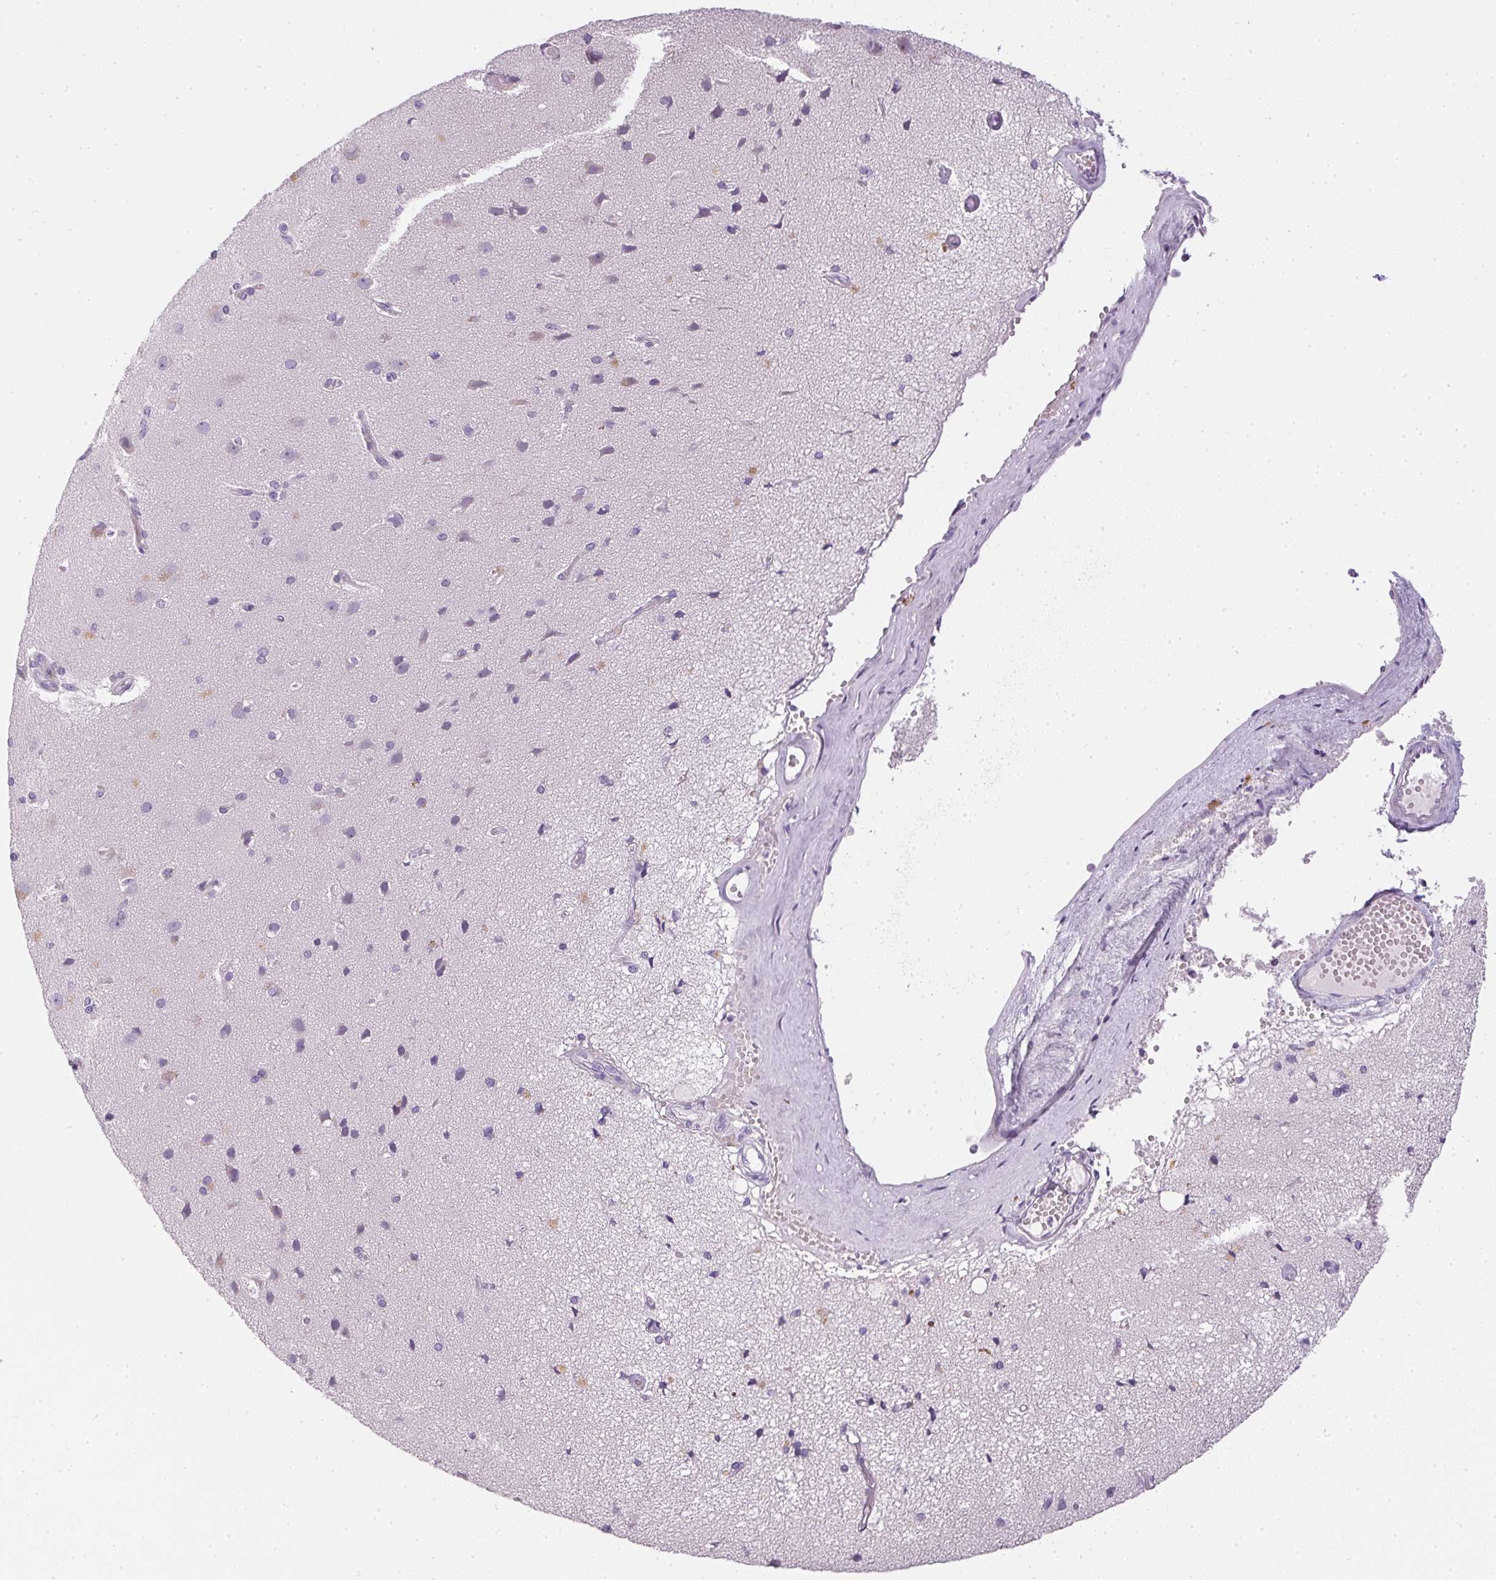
{"staining": {"intensity": "negative", "quantity": "none", "location": "none"}, "tissue": "cerebral cortex", "cell_type": "Endothelial cells", "image_type": "normal", "snomed": [{"axis": "morphology", "description": "Normal tissue, NOS"}, {"axis": "morphology", "description": "Glioma, malignant, High grade"}, {"axis": "topography", "description": "Cerebral cortex"}], "caption": "A high-resolution photomicrograph shows immunohistochemistry (IHC) staining of benign cerebral cortex, which exhibits no significant staining in endothelial cells.", "gene": "PPY", "patient": {"sex": "male", "age": 71}}